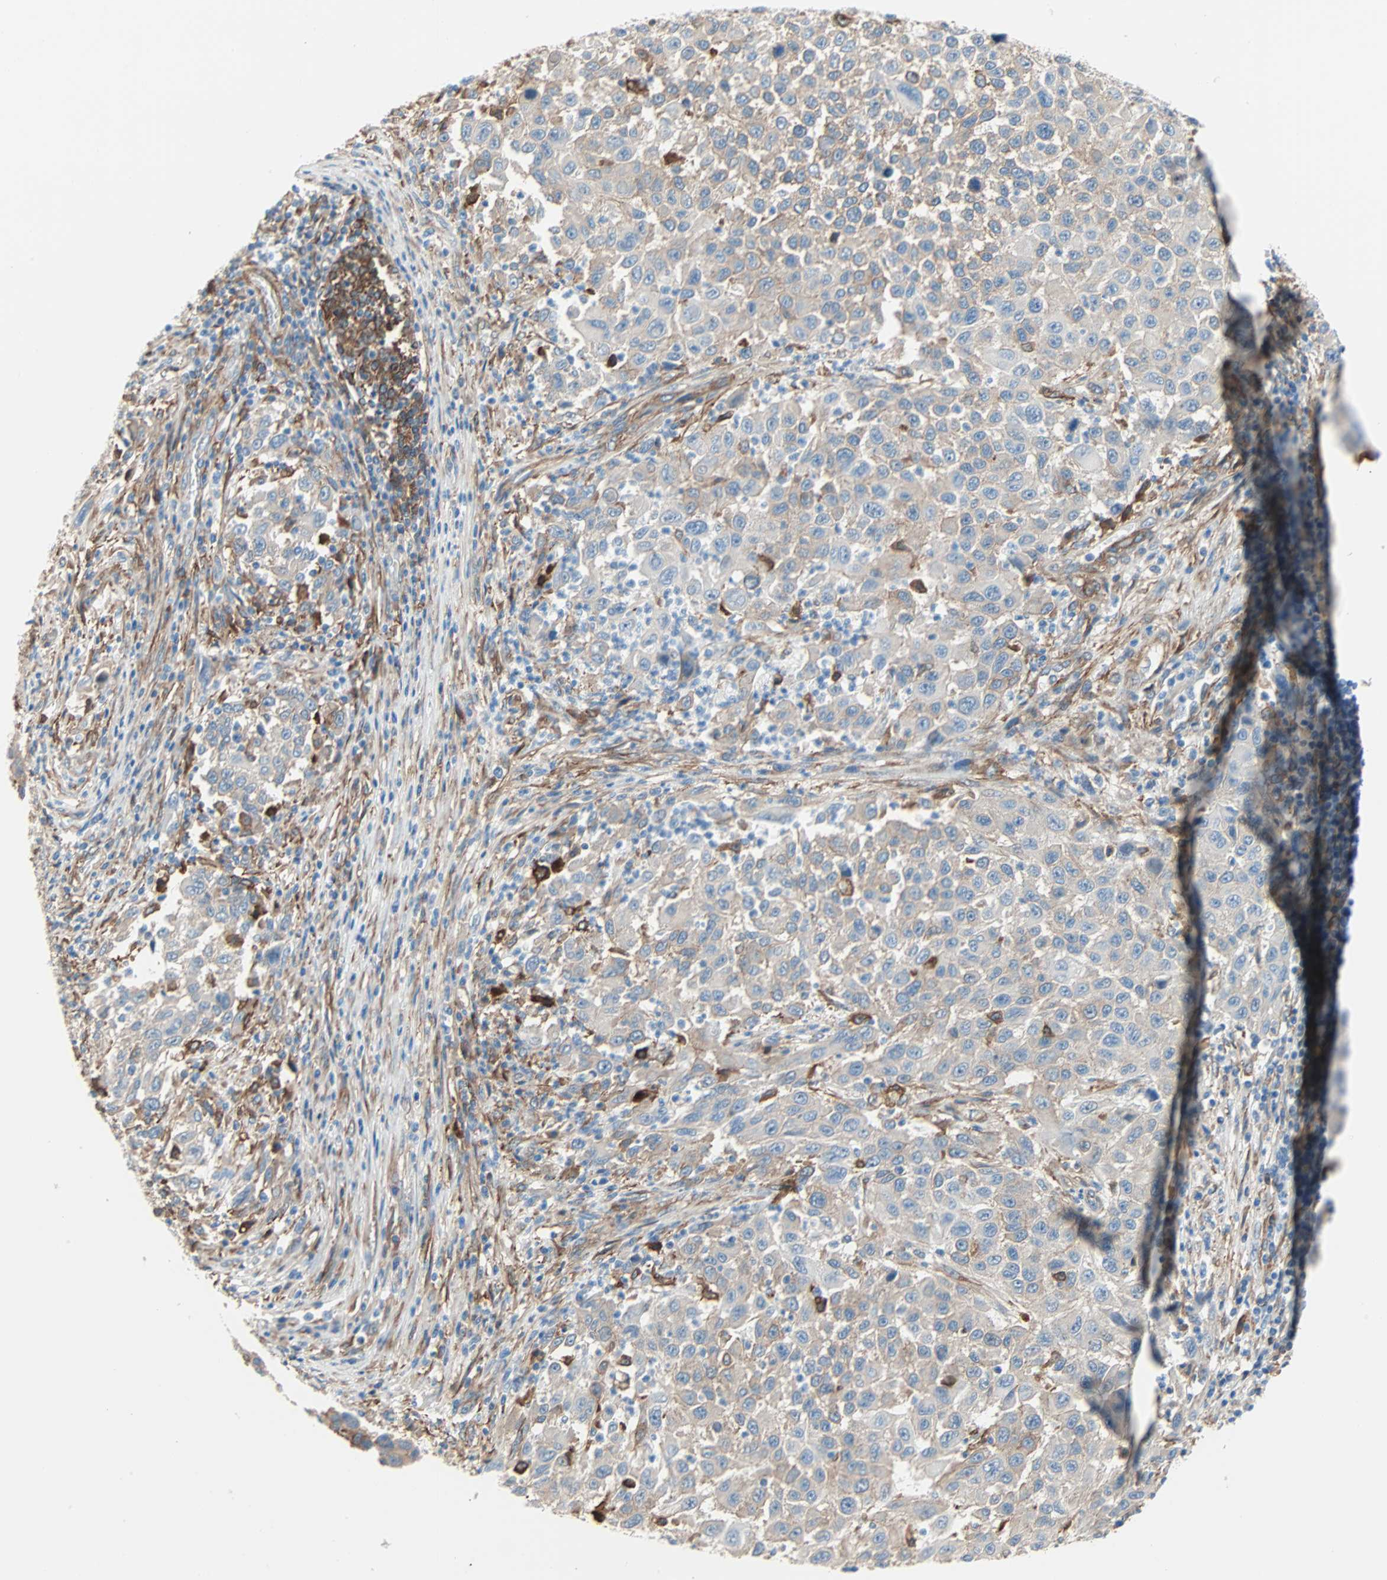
{"staining": {"intensity": "weak", "quantity": ">75%", "location": "cytoplasmic/membranous"}, "tissue": "melanoma", "cell_type": "Tumor cells", "image_type": "cancer", "snomed": [{"axis": "morphology", "description": "Malignant melanoma, Metastatic site"}, {"axis": "topography", "description": "Lymph node"}], "caption": "Malignant melanoma (metastatic site) was stained to show a protein in brown. There is low levels of weak cytoplasmic/membranous expression in about >75% of tumor cells.", "gene": "EPB41L2", "patient": {"sex": "male", "age": 61}}